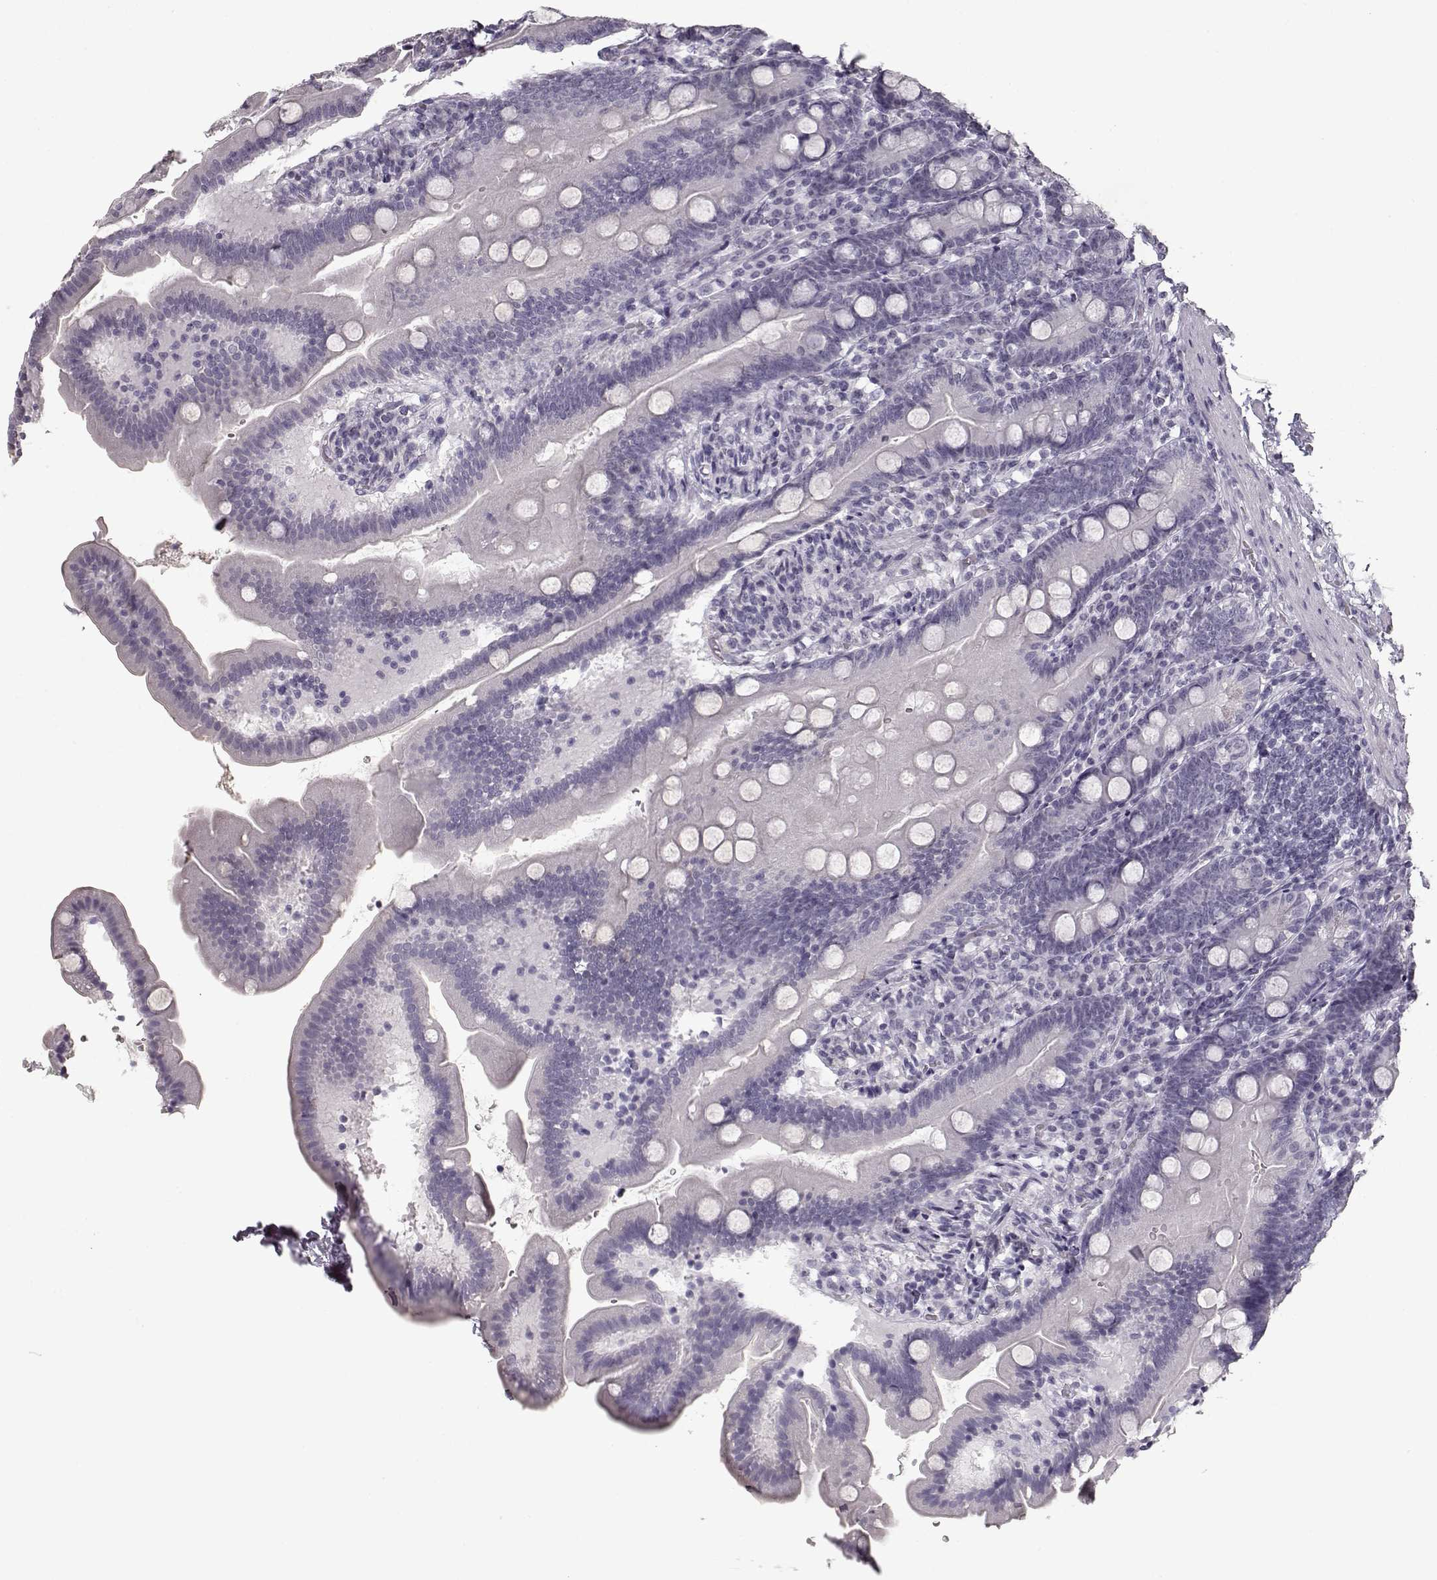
{"staining": {"intensity": "negative", "quantity": "none", "location": "none"}, "tissue": "duodenum", "cell_type": "Glandular cells", "image_type": "normal", "snomed": [{"axis": "morphology", "description": "Normal tissue, NOS"}, {"axis": "topography", "description": "Duodenum"}], "caption": "Immunohistochemistry (IHC) micrograph of normal duodenum: duodenum stained with DAB exhibits no significant protein staining in glandular cells. Nuclei are stained in blue.", "gene": "SEMG2", "patient": {"sex": "female", "age": 67}}